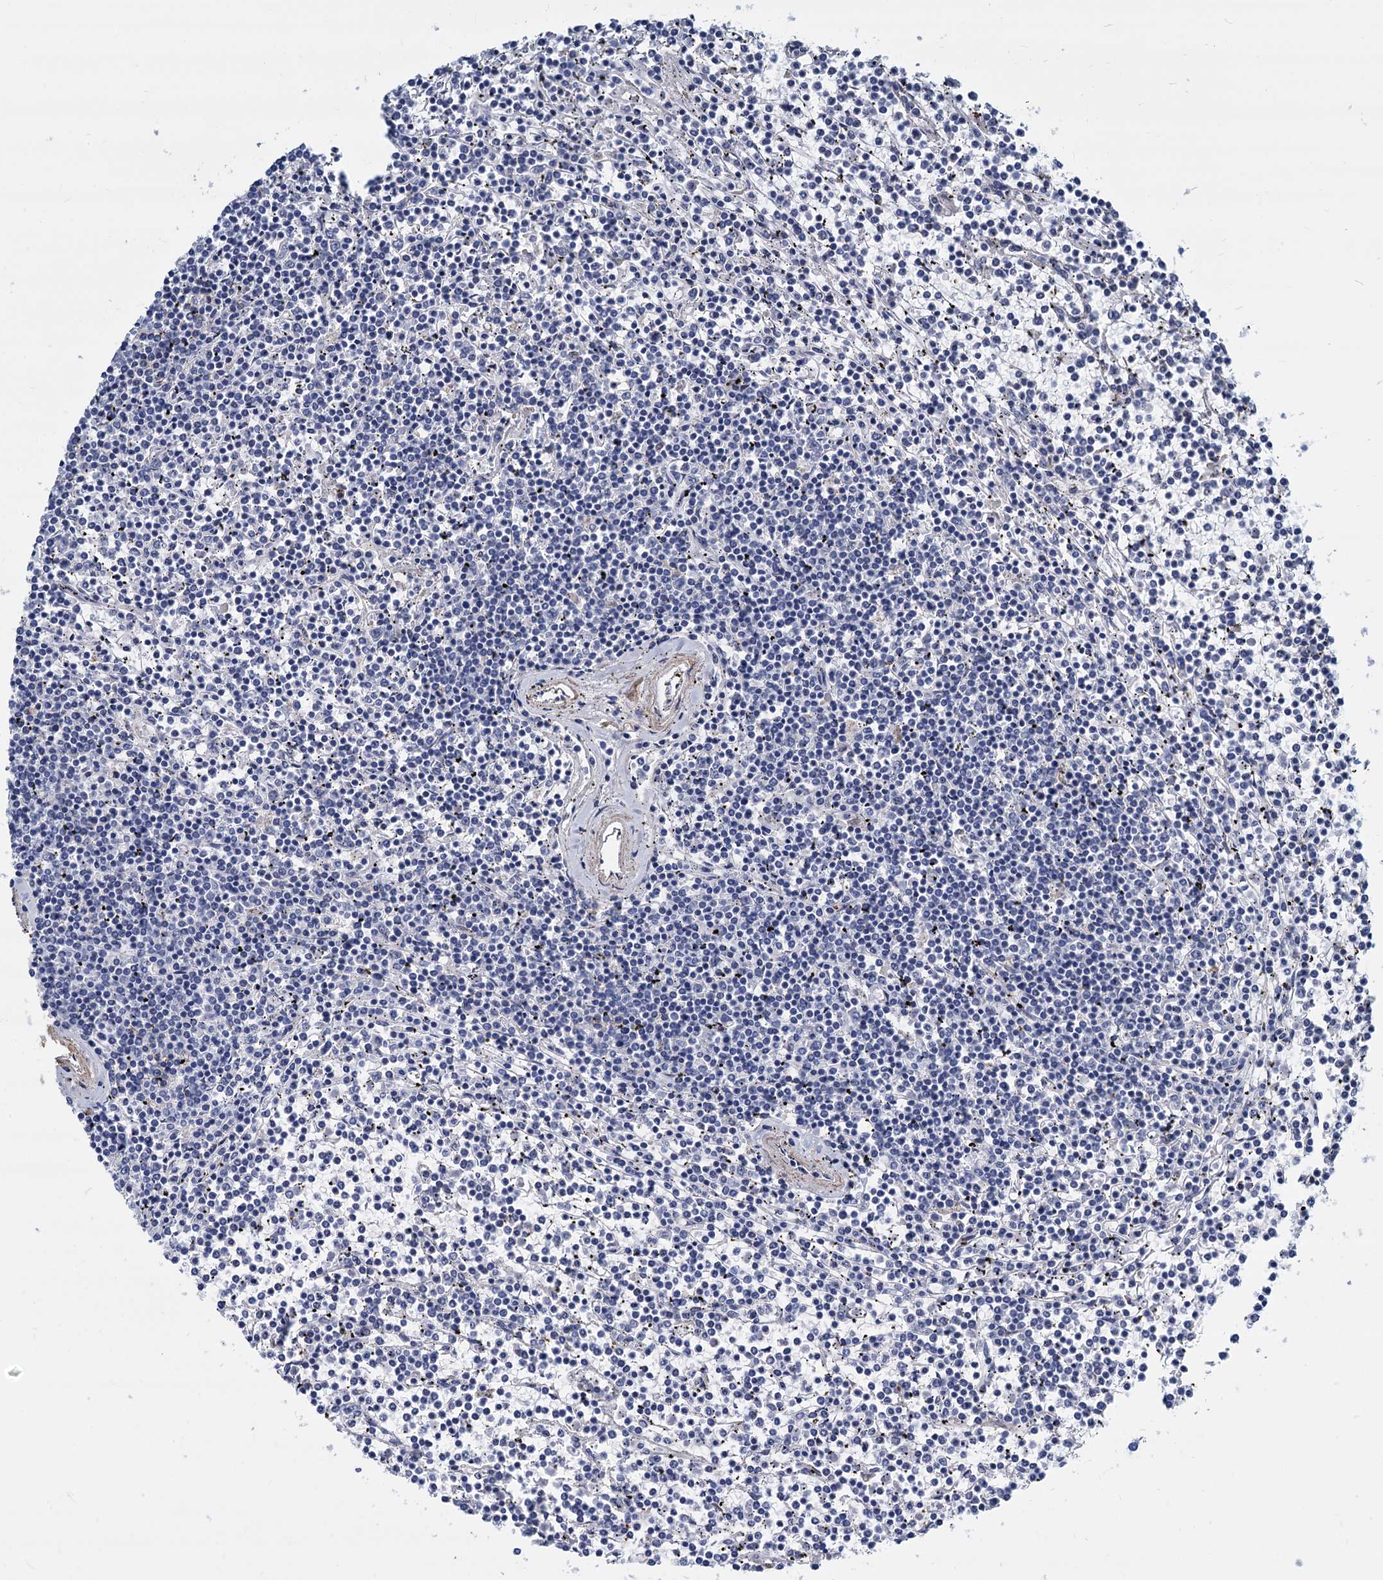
{"staining": {"intensity": "negative", "quantity": "none", "location": "none"}, "tissue": "lymphoma", "cell_type": "Tumor cells", "image_type": "cancer", "snomed": [{"axis": "morphology", "description": "Malignant lymphoma, non-Hodgkin's type, Low grade"}, {"axis": "topography", "description": "Spleen"}], "caption": "This is a image of IHC staining of low-grade malignant lymphoma, non-Hodgkin's type, which shows no staining in tumor cells.", "gene": "GSTM3", "patient": {"sex": "female", "age": 19}}